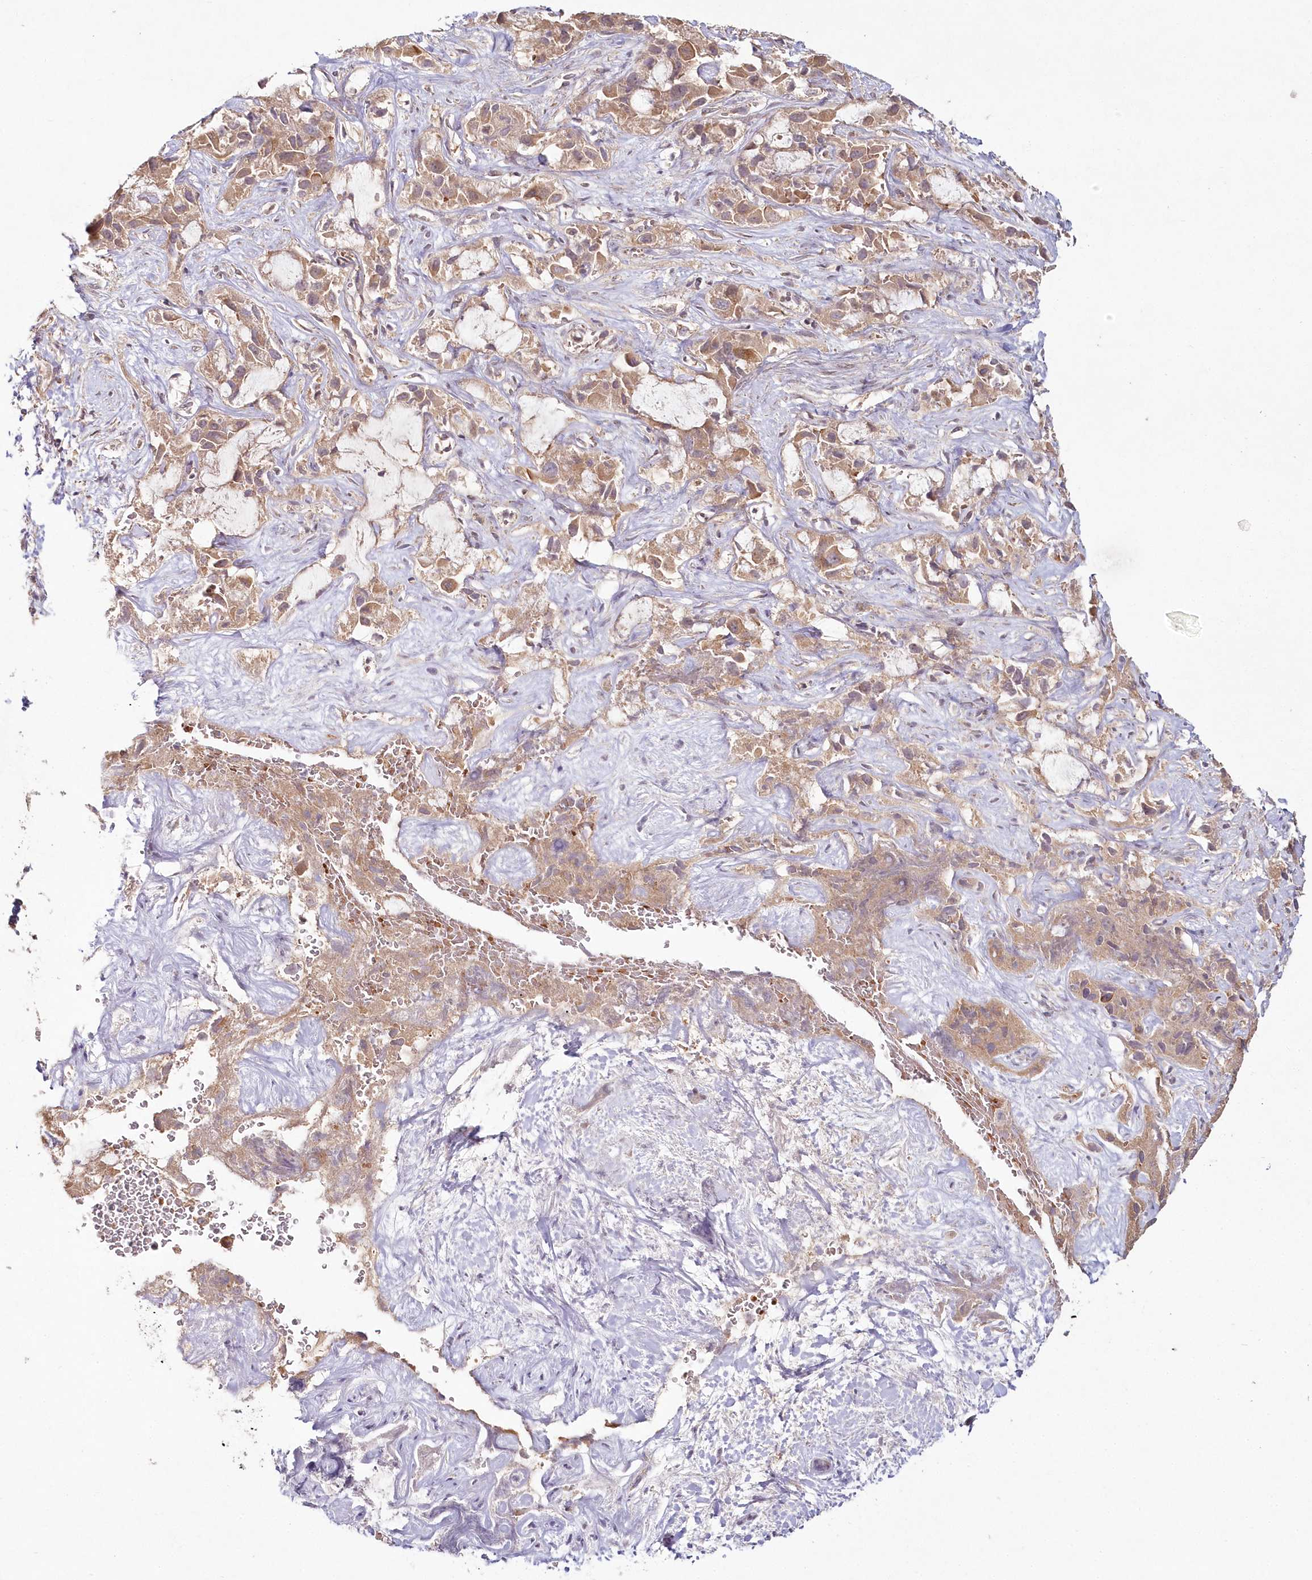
{"staining": {"intensity": "moderate", "quantity": ">75%", "location": "cytoplasmic/membranous"}, "tissue": "liver cancer", "cell_type": "Tumor cells", "image_type": "cancer", "snomed": [{"axis": "morphology", "description": "Cholangiocarcinoma"}, {"axis": "topography", "description": "Liver"}], "caption": "Brown immunohistochemical staining in human liver cancer exhibits moderate cytoplasmic/membranous staining in approximately >75% of tumor cells.", "gene": "HYCC2", "patient": {"sex": "female", "age": 52}}